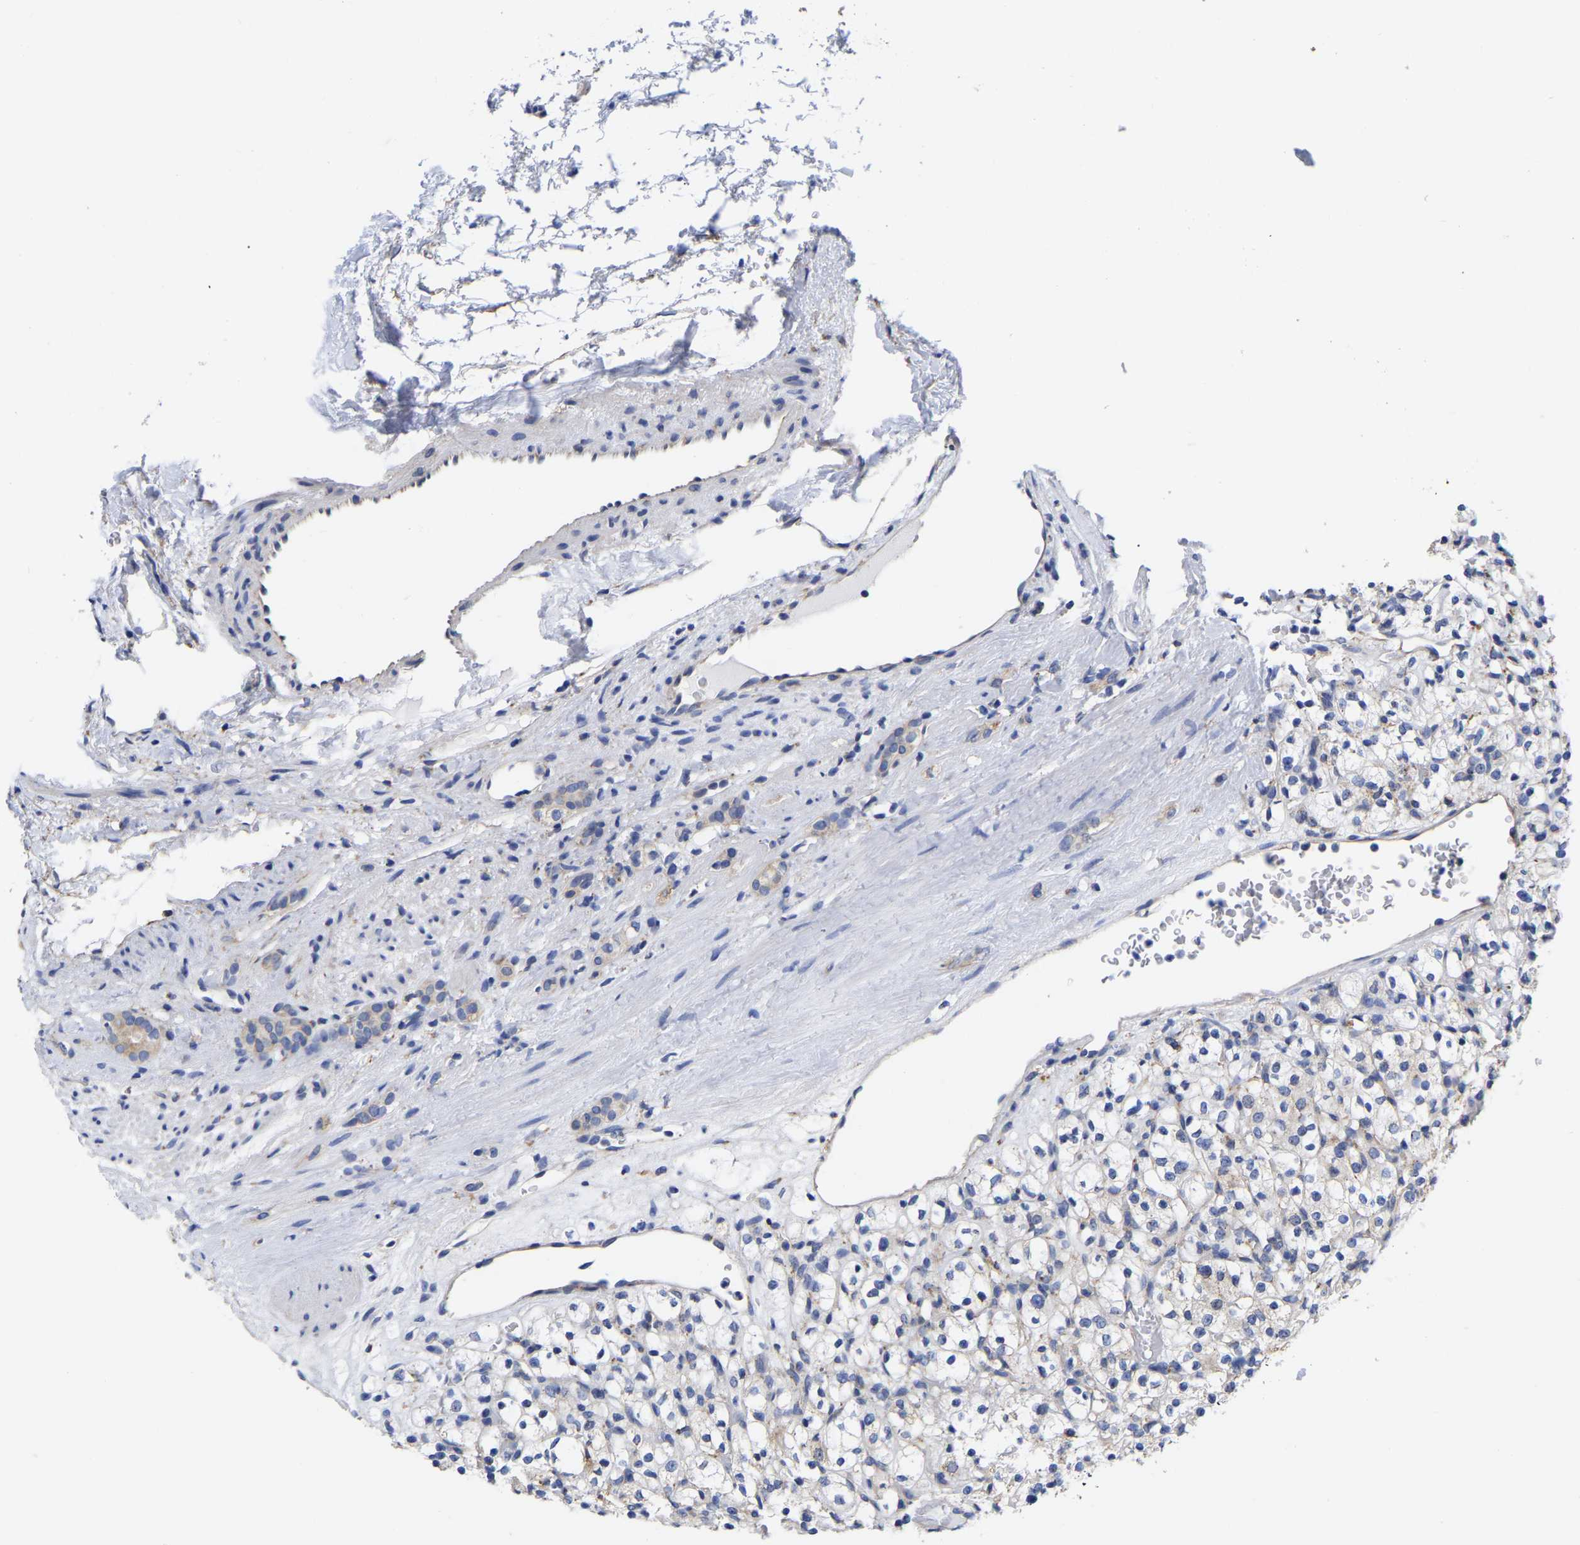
{"staining": {"intensity": "negative", "quantity": "none", "location": "none"}, "tissue": "renal cancer", "cell_type": "Tumor cells", "image_type": "cancer", "snomed": [{"axis": "morphology", "description": "Normal tissue, NOS"}, {"axis": "morphology", "description": "Adenocarcinoma, NOS"}, {"axis": "topography", "description": "Kidney"}], "caption": "Tumor cells are negative for protein expression in human renal cancer (adenocarcinoma).", "gene": "CFAP298", "patient": {"sex": "female", "age": 72}}